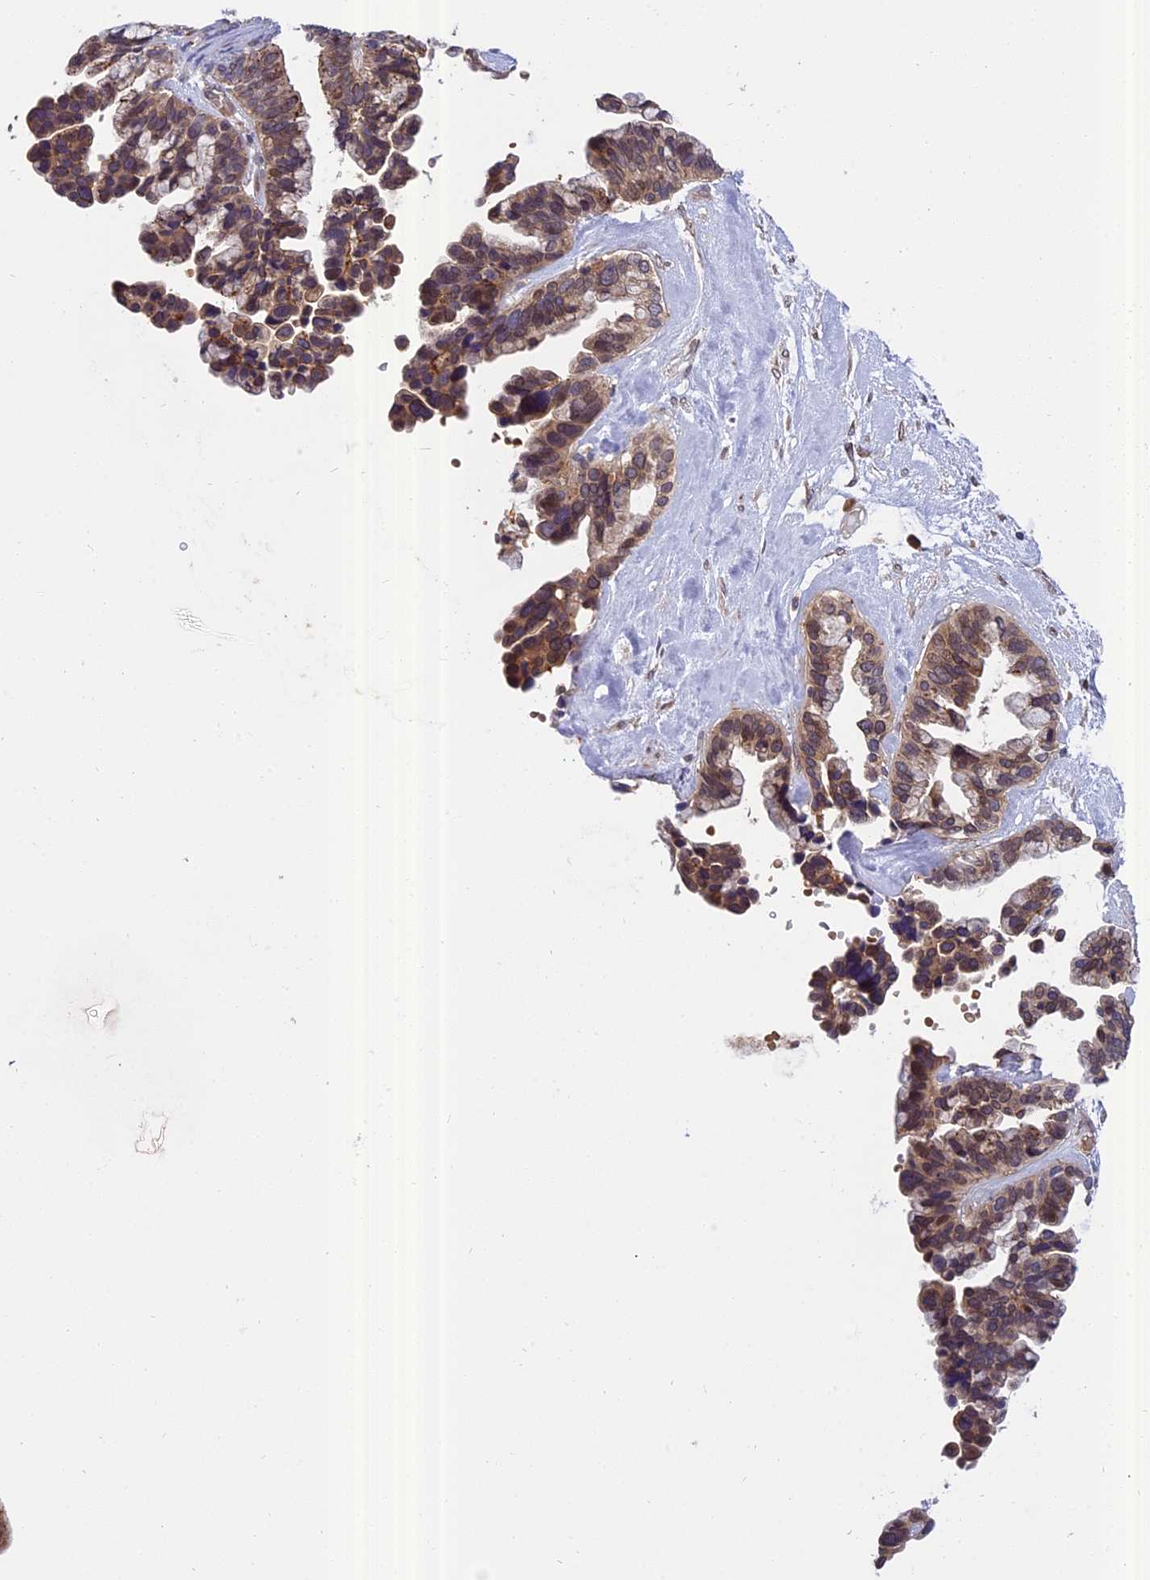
{"staining": {"intensity": "moderate", "quantity": ">75%", "location": "cytoplasmic/membranous,nuclear"}, "tissue": "ovarian cancer", "cell_type": "Tumor cells", "image_type": "cancer", "snomed": [{"axis": "morphology", "description": "Cystadenocarcinoma, serous, NOS"}, {"axis": "topography", "description": "Ovary"}], "caption": "Serous cystadenocarcinoma (ovarian) stained with a protein marker exhibits moderate staining in tumor cells.", "gene": "CHMP2A", "patient": {"sex": "female", "age": 56}}